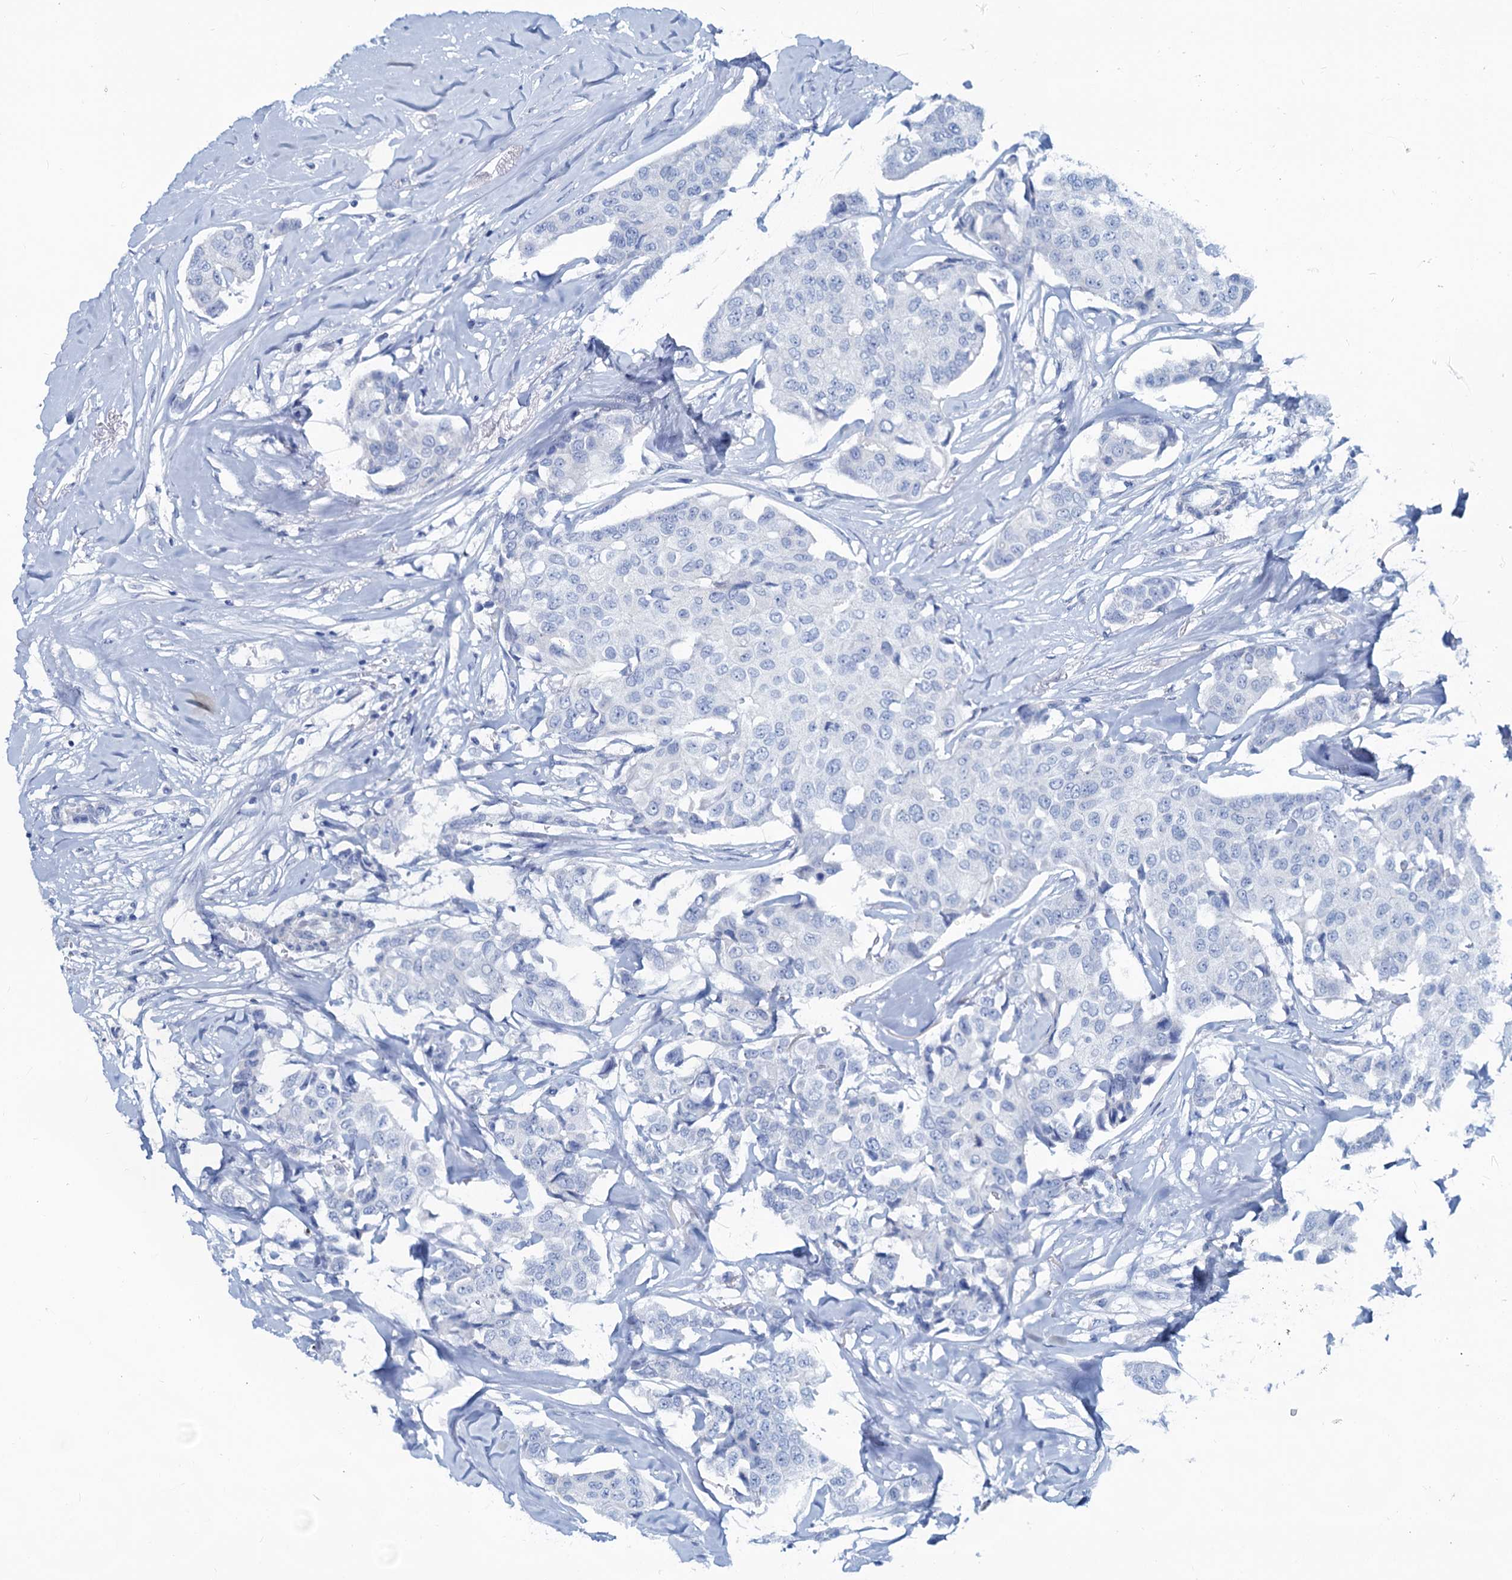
{"staining": {"intensity": "negative", "quantity": "none", "location": "none"}, "tissue": "breast cancer", "cell_type": "Tumor cells", "image_type": "cancer", "snomed": [{"axis": "morphology", "description": "Duct carcinoma"}, {"axis": "topography", "description": "Breast"}], "caption": "A photomicrograph of intraductal carcinoma (breast) stained for a protein shows no brown staining in tumor cells.", "gene": "SLC1A3", "patient": {"sex": "female", "age": 80}}